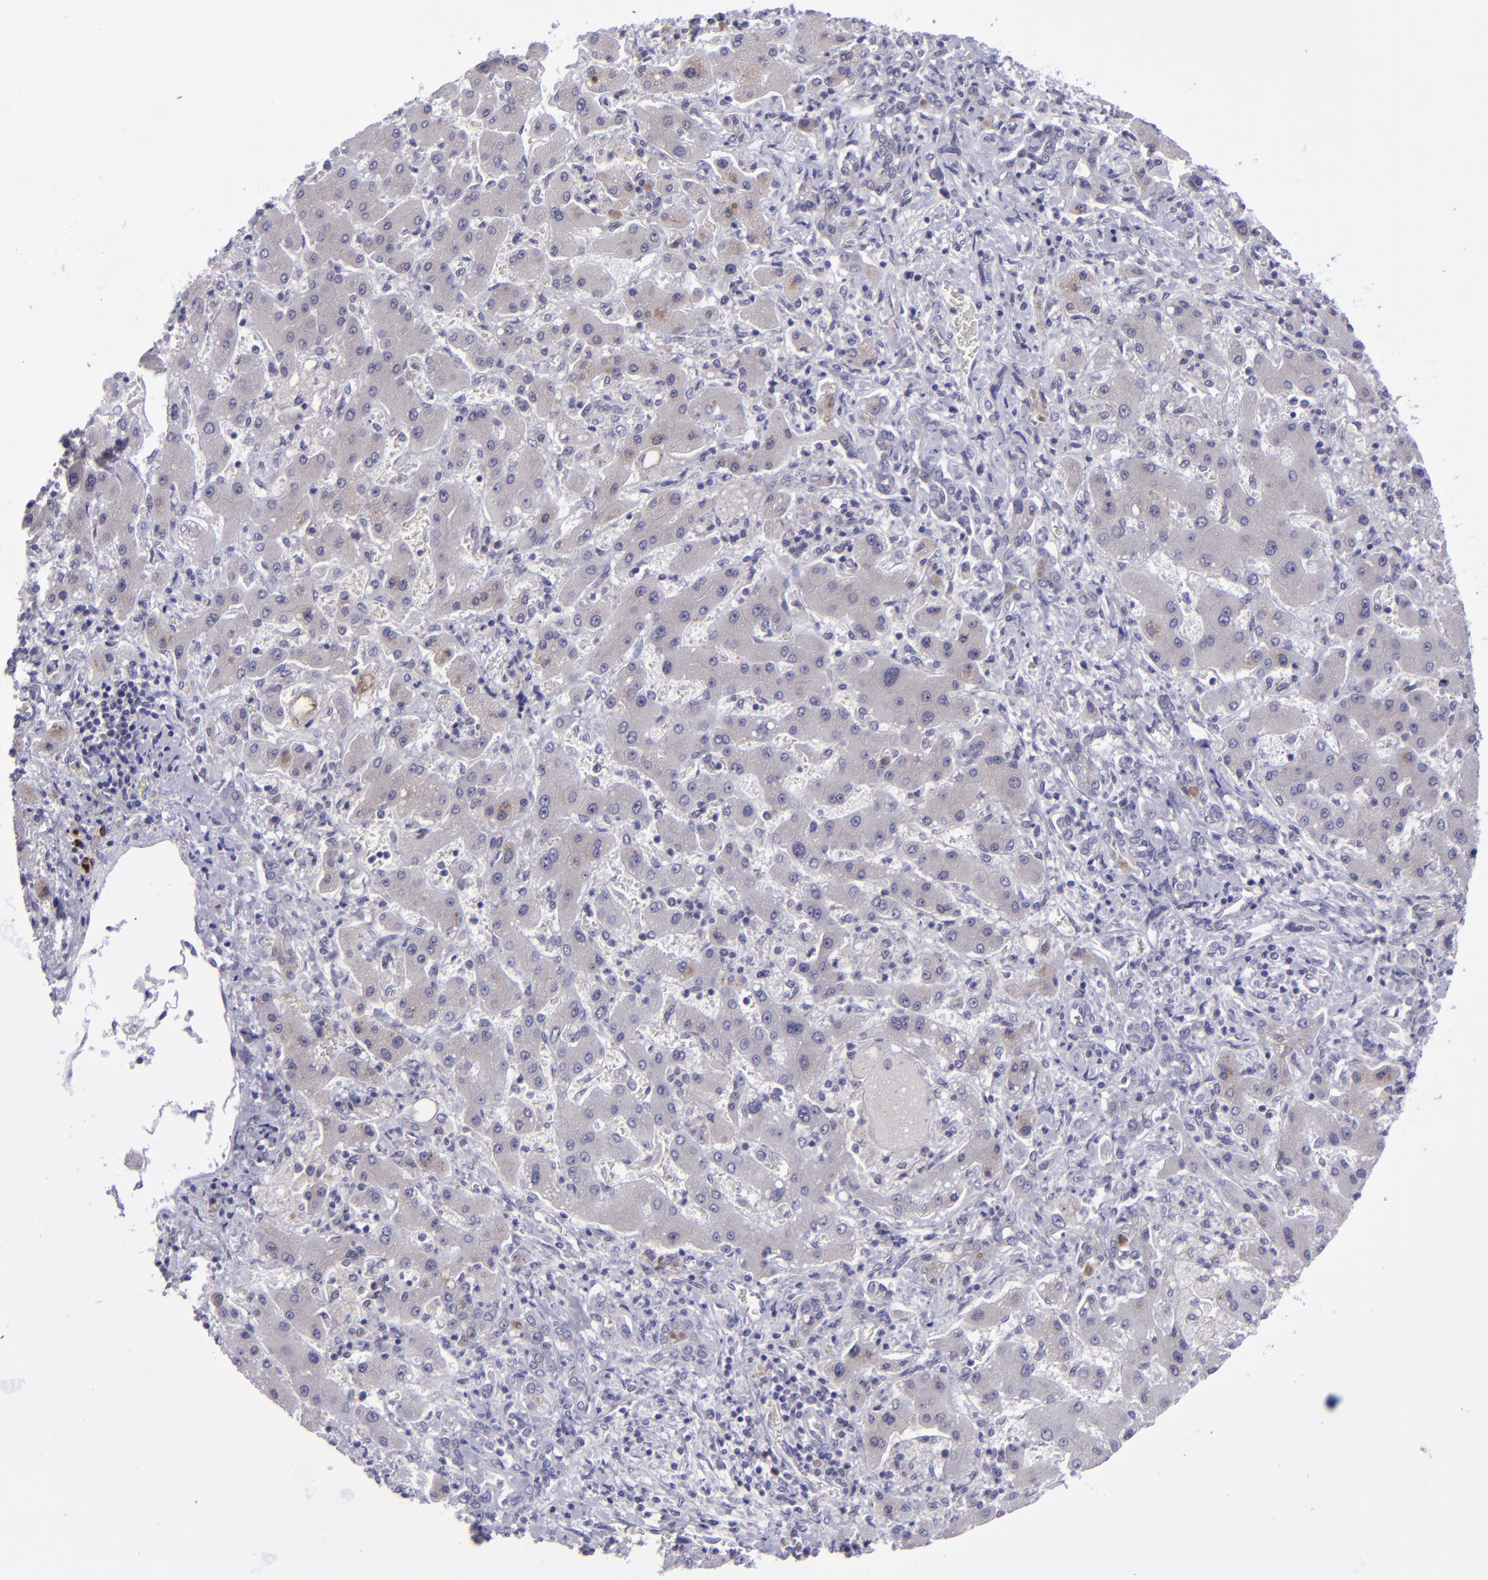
{"staining": {"intensity": "negative", "quantity": "none", "location": "none"}, "tissue": "liver cancer", "cell_type": "Tumor cells", "image_type": "cancer", "snomed": [{"axis": "morphology", "description": "Cholangiocarcinoma"}, {"axis": "topography", "description": "Liver"}], "caption": "High power microscopy histopathology image of an immunohistochemistry (IHC) photomicrograph of liver cancer, revealing no significant positivity in tumor cells. (Stains: DAB (3,3'-diaminobenzidine) IHC with hematoxylin counter stain, Microscopy: brightfield microscopy at high magnification).", "gene": "POU2F2", "patient": {"sex": "male", "age": 50}}